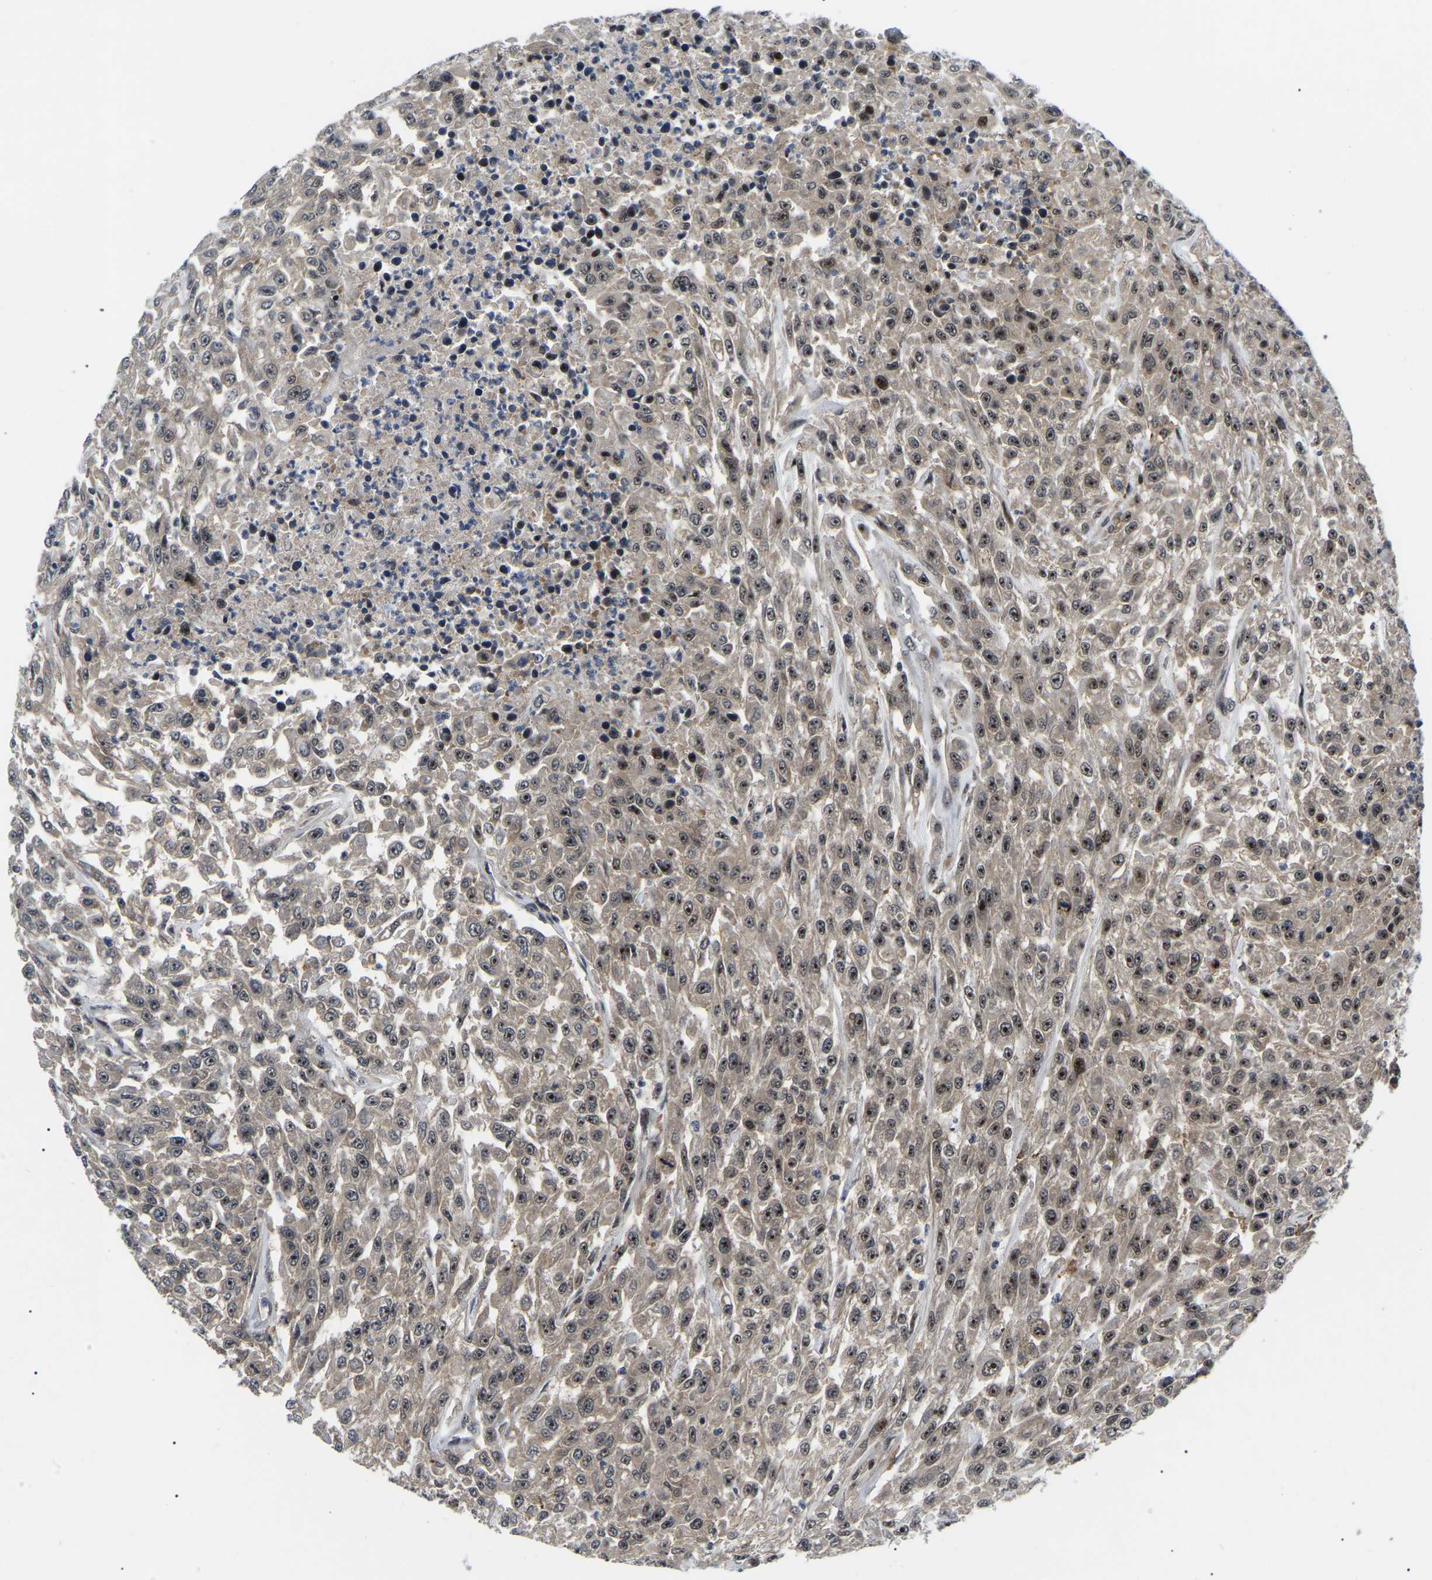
{"staining": {"intensity": "strong", "quantity": ">75%", "location": "nuclear"}, "tissue": "urothelial cancer", "cell_type": "Tumor cells", "image_type": "cancer", "snomed": [{"axis": "morphology", "description": "Urothelial carcinoma, High grade"}, {"axis": "topography", "description": "Urinary bladder"}], "caption": "DAB immunohistochemical staining of urothelial cancer reveals strong nuclear protein expression in about >75% of tumor cells.", "gene": "RRP1B", "patient": {"sex": "male", "age": 46}}